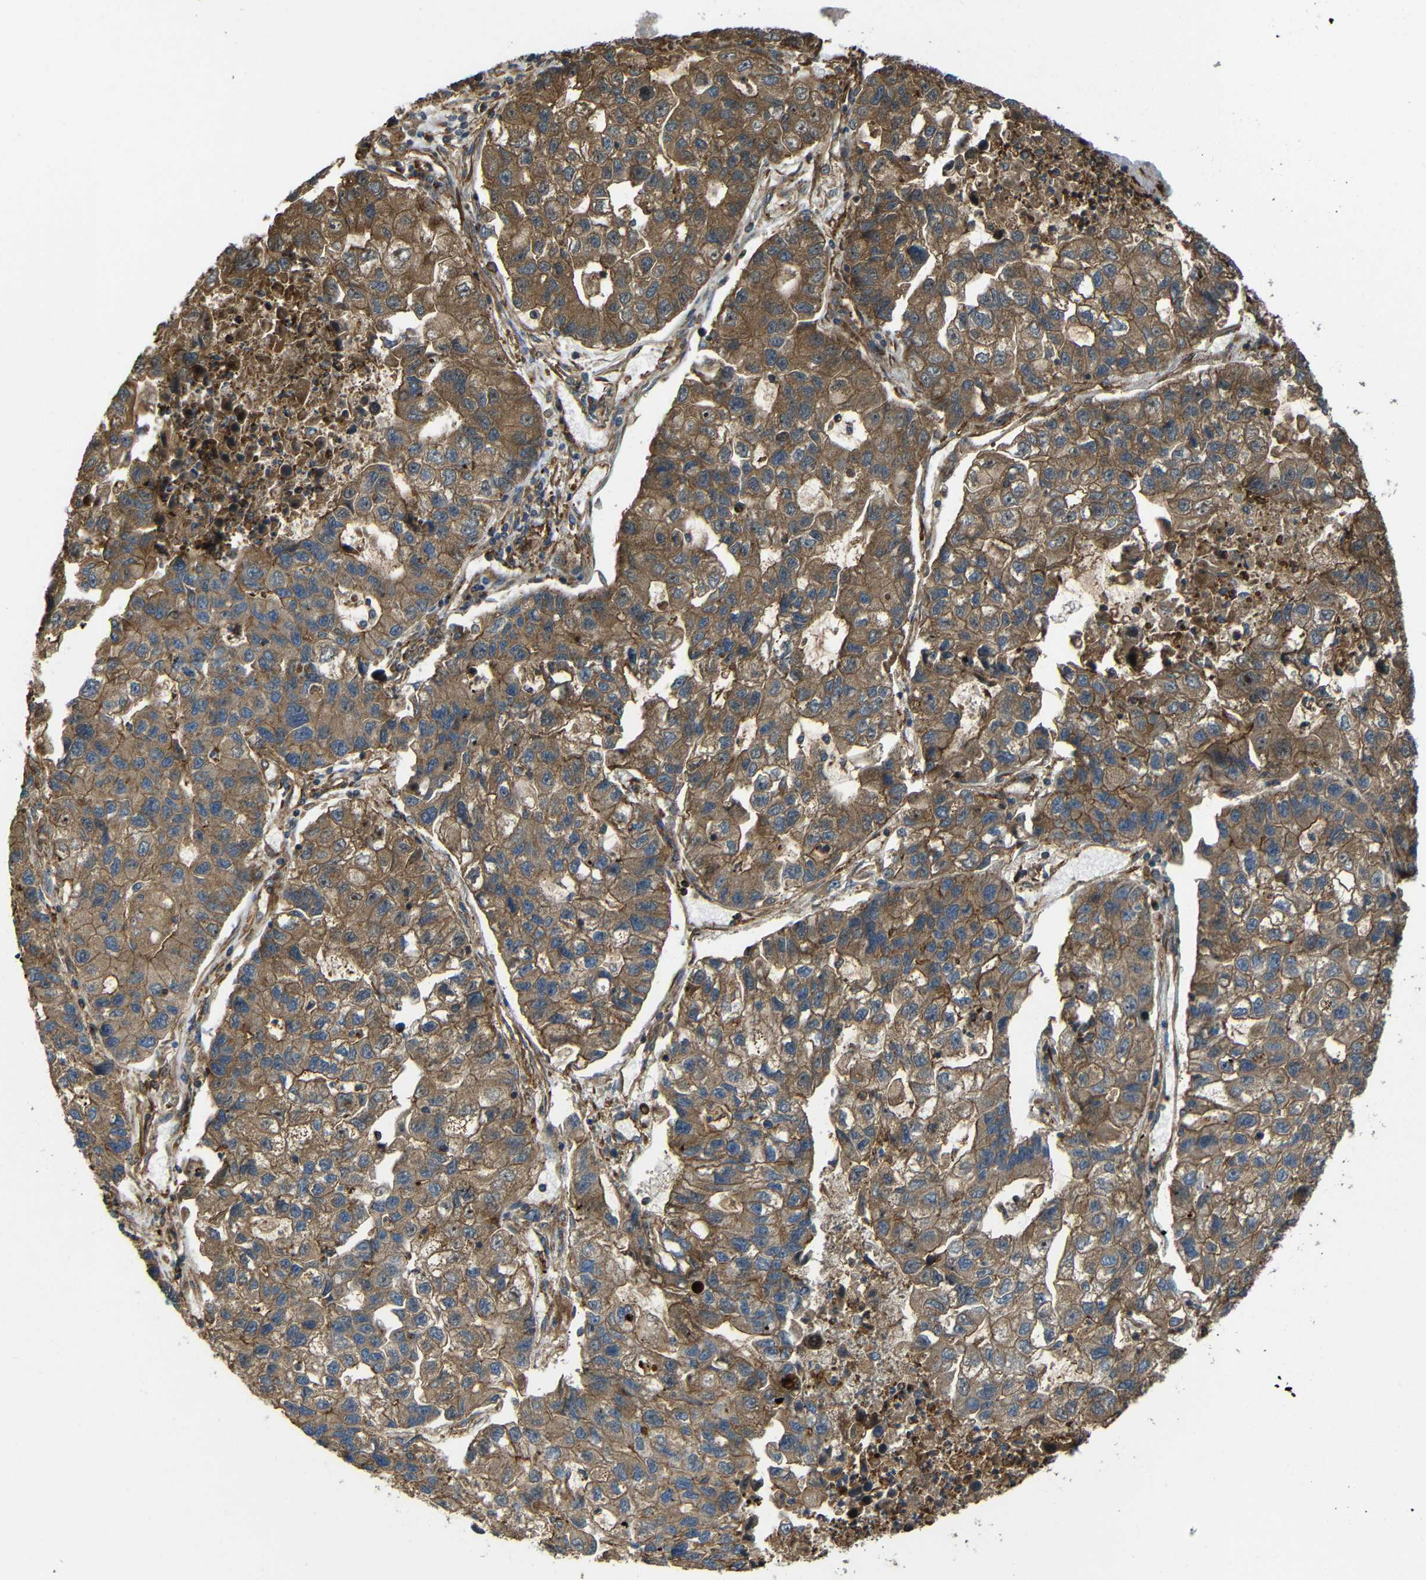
{"staining": {"intensity": "moderate", "quantity": ">75%", "location": "cytoplasmic/membranous"}, "tissue": "lung cancer", "cell_type": "Tumor cells", "image_type": "cancer", "snomed": [{"axis": "morphology", "description": "Adenocarcinoma, NOS"}, {"axis": "topography", "description": "Lung"}], "caption": "High-magnification brightfield microscopy of lung cancer (adenocarcinoma) stained with DAB (3,3'-diaminobenzidine) (brown) and counterstained with hematoxylin (blue). tumor cells exhibit moderate cytoplasmic/membranous staining is present in approximately>75% of cells. (DAB (3,3'-diaminobenzidine) = brown stain, brightfield microscopy at high magnification).", "gene": "PTCH1", "patient": {"sex": "female", "age": 51}}